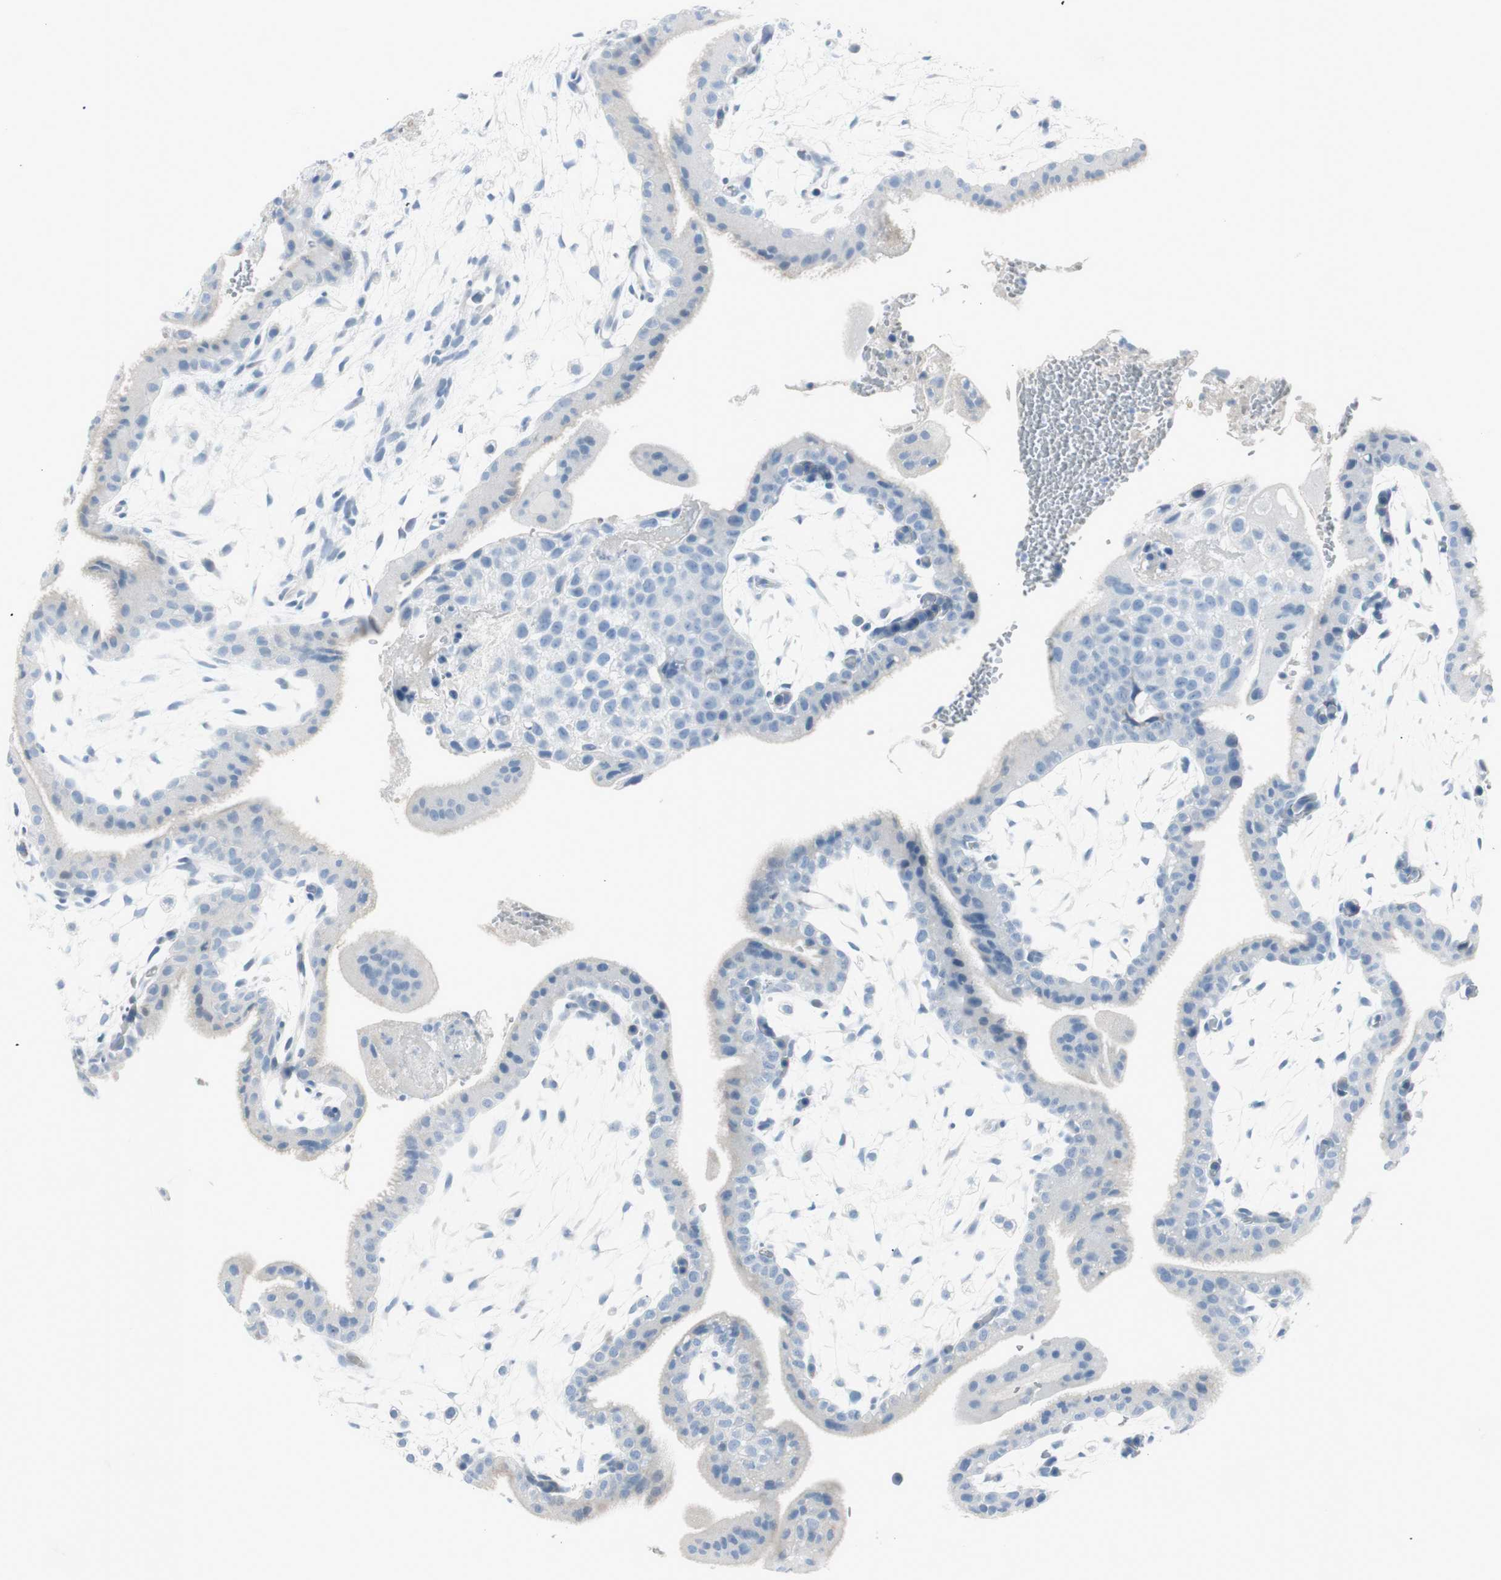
{"staining": {"intensity": "negative", "quantity": "none", "location": "none"}, "tissue": "placenta", "cell_type": "Decidual cells", "image_type": "normal", "snomed": [{"axis": "morphology", "description": "Normal tissue, NOS"}, {"axis": "topography", "description": "Placenta"}], "caption": "Immunohistochemistry (IHC) micrograph of unremarkable placenta stained for a protein (brown), which shows no staining in decidual cells. The staining was performed using DAB to visualize the protein expression in brown, while the nuclei were stained in blue with hematoxylin (Magnification: 20x).", "gene": "CDHR5", "patient": {"sex": "female", "age": 35}}